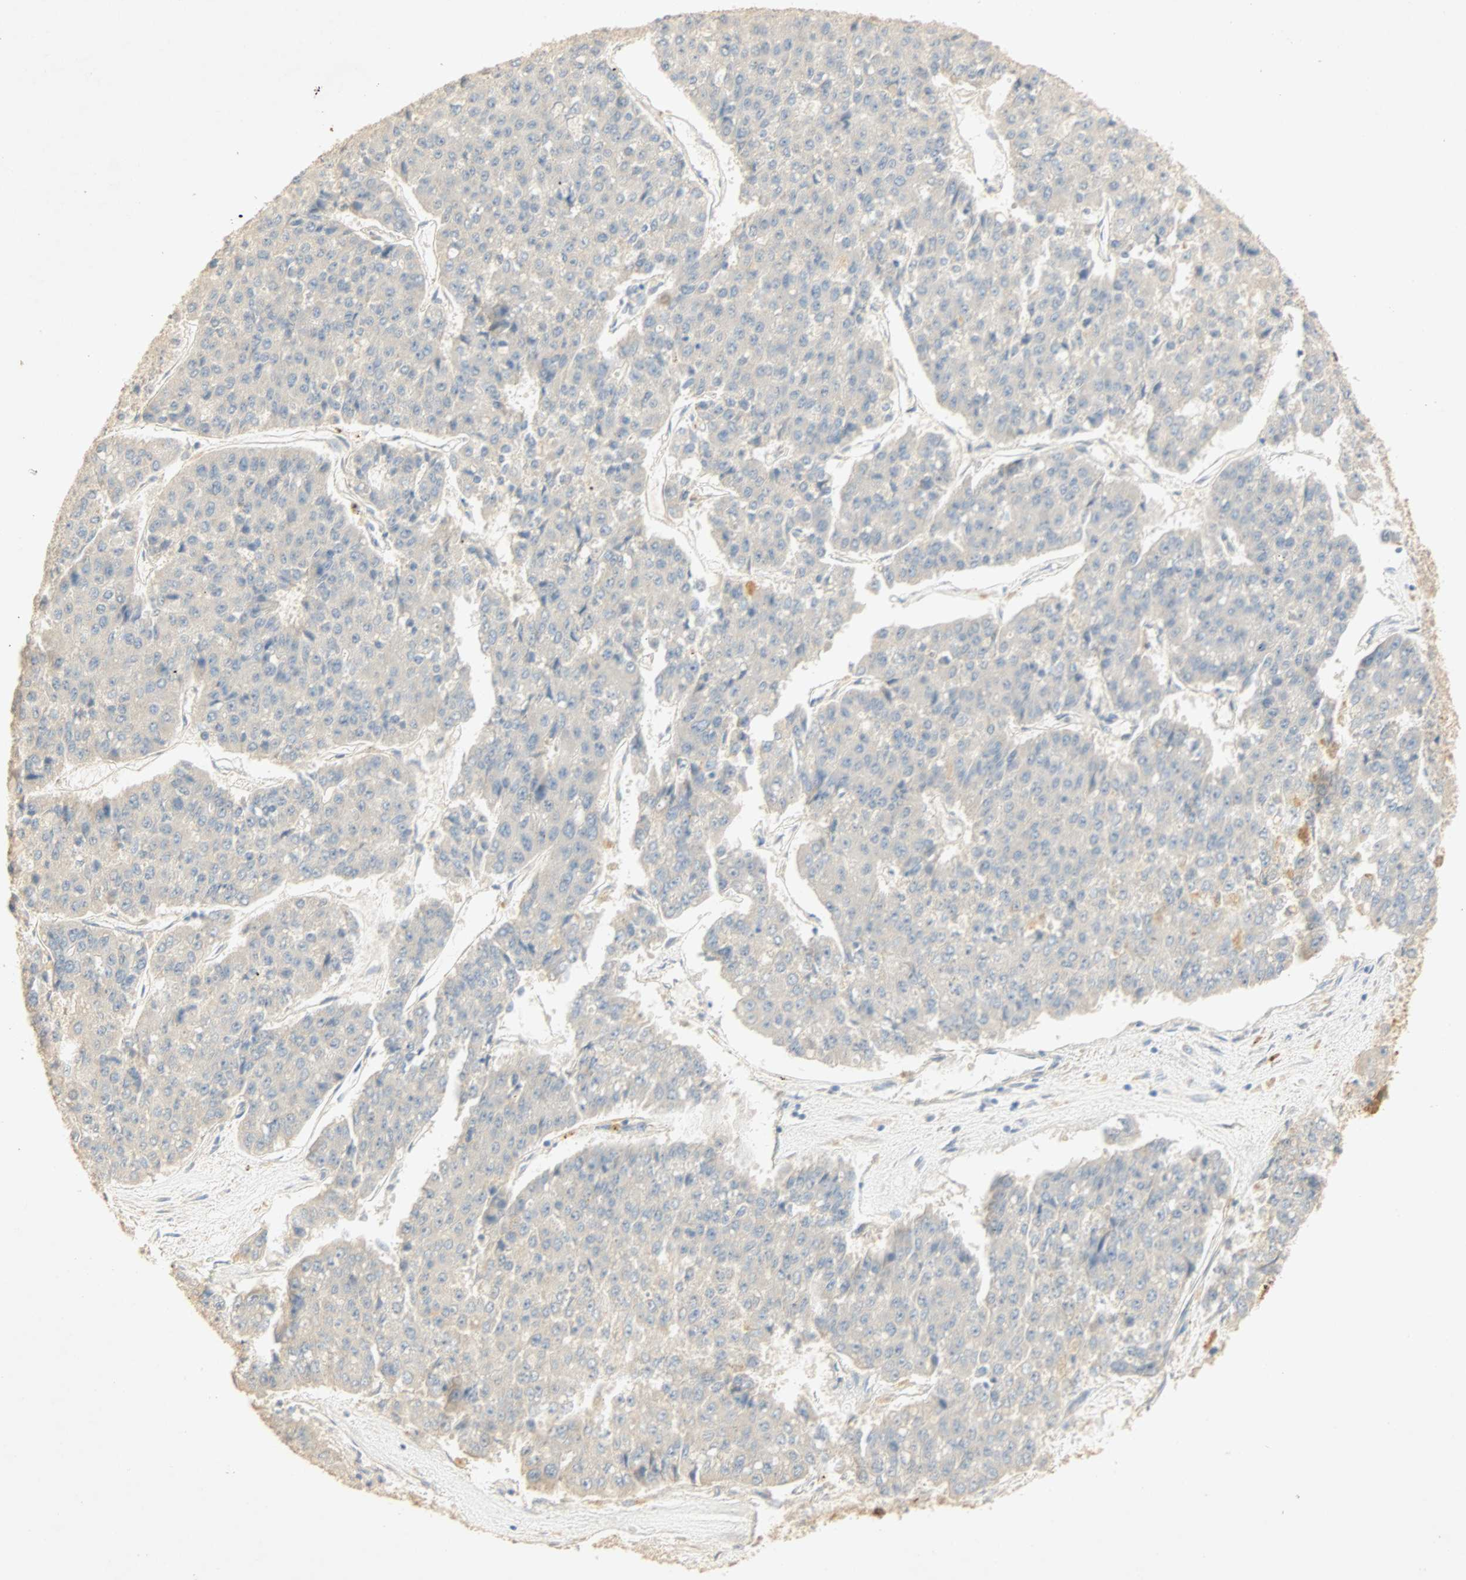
{"staining": {"intensity": "negative", "quantity": "none", "location": "none"}, "tissue": "pancreatic cancer", "cell_type": "Tumor cells", "image_type": "cancer", "snomed": [{"axis": "morphology", "description": "Adenocarcinoma, NOS"}, {"axis": "topography", "description": "Pancreas"}], "caption": "High magnification brightfield microscopy of pancreatic cancer stained with DAB (brown) and counterstained with hematoxylin (blue): tumor cells show no significant staining. The staining was performed using DAB to visualize the protein expression in brown, while the nuclei were stained in blue with hematoxylin (Magnification: 20x).", "gene": "SELENBP1", "patient": {"sex": "male", "age": 50}}